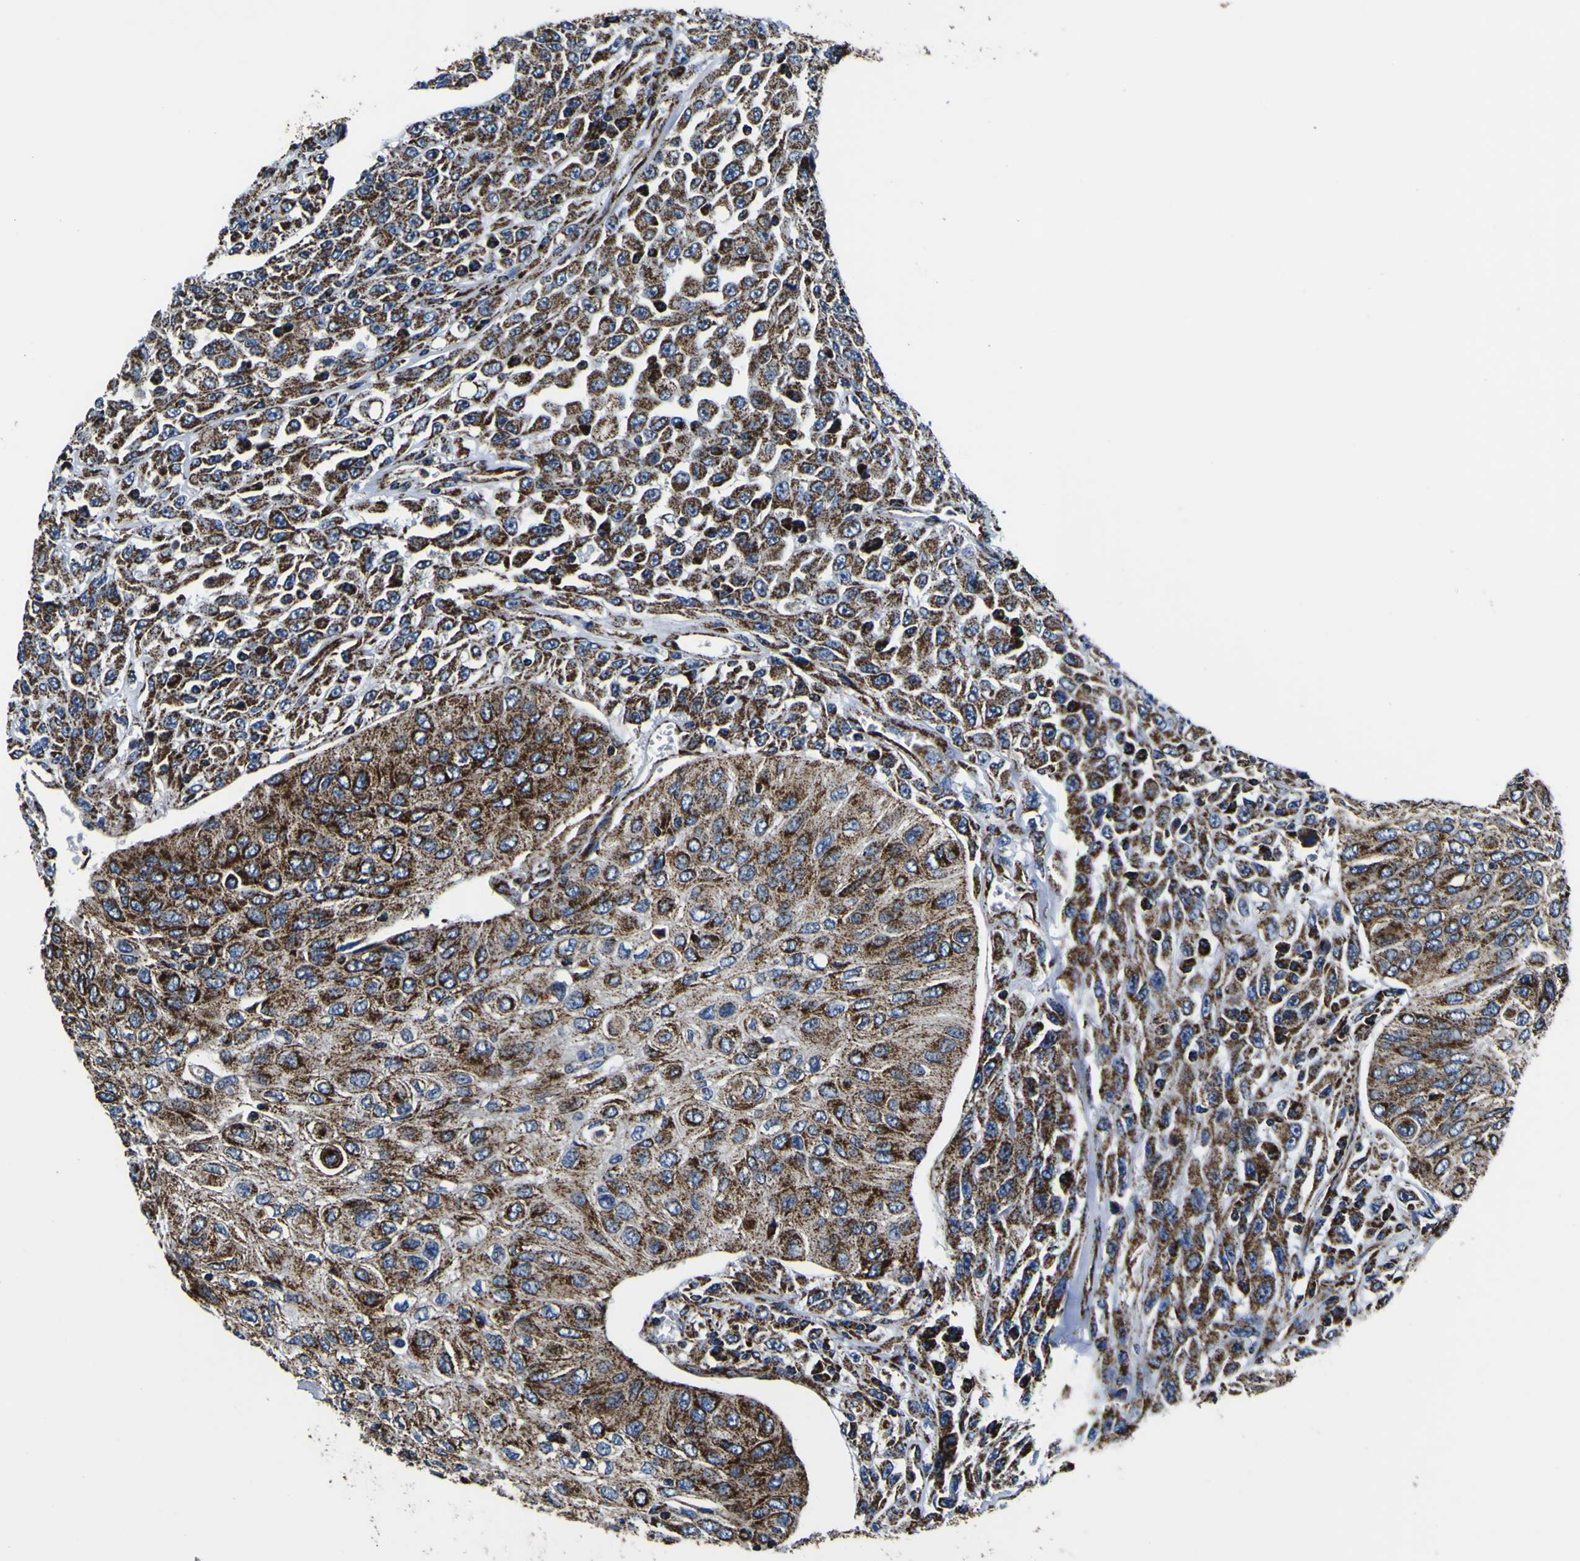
{"staining": {"intensity": "moderate", "quantity": ">75%", "location": "cytoplasmic/membranous"}, "tissue": "urothelial cancer", "cell_type": "Tumor cells", "image_type": "cancer", "snomed": [{"axis": "morphology", "description": "Urothelial carcinoma, High grade"}, {"axis": "topography", "description": "Urinary bladder"}], "caption": "Human urothelial cancer stained with a protein marker displays moderate staining in tumor cells.", "gene": "PTRH2", "patient": {"sex": "male", "age": 66}}